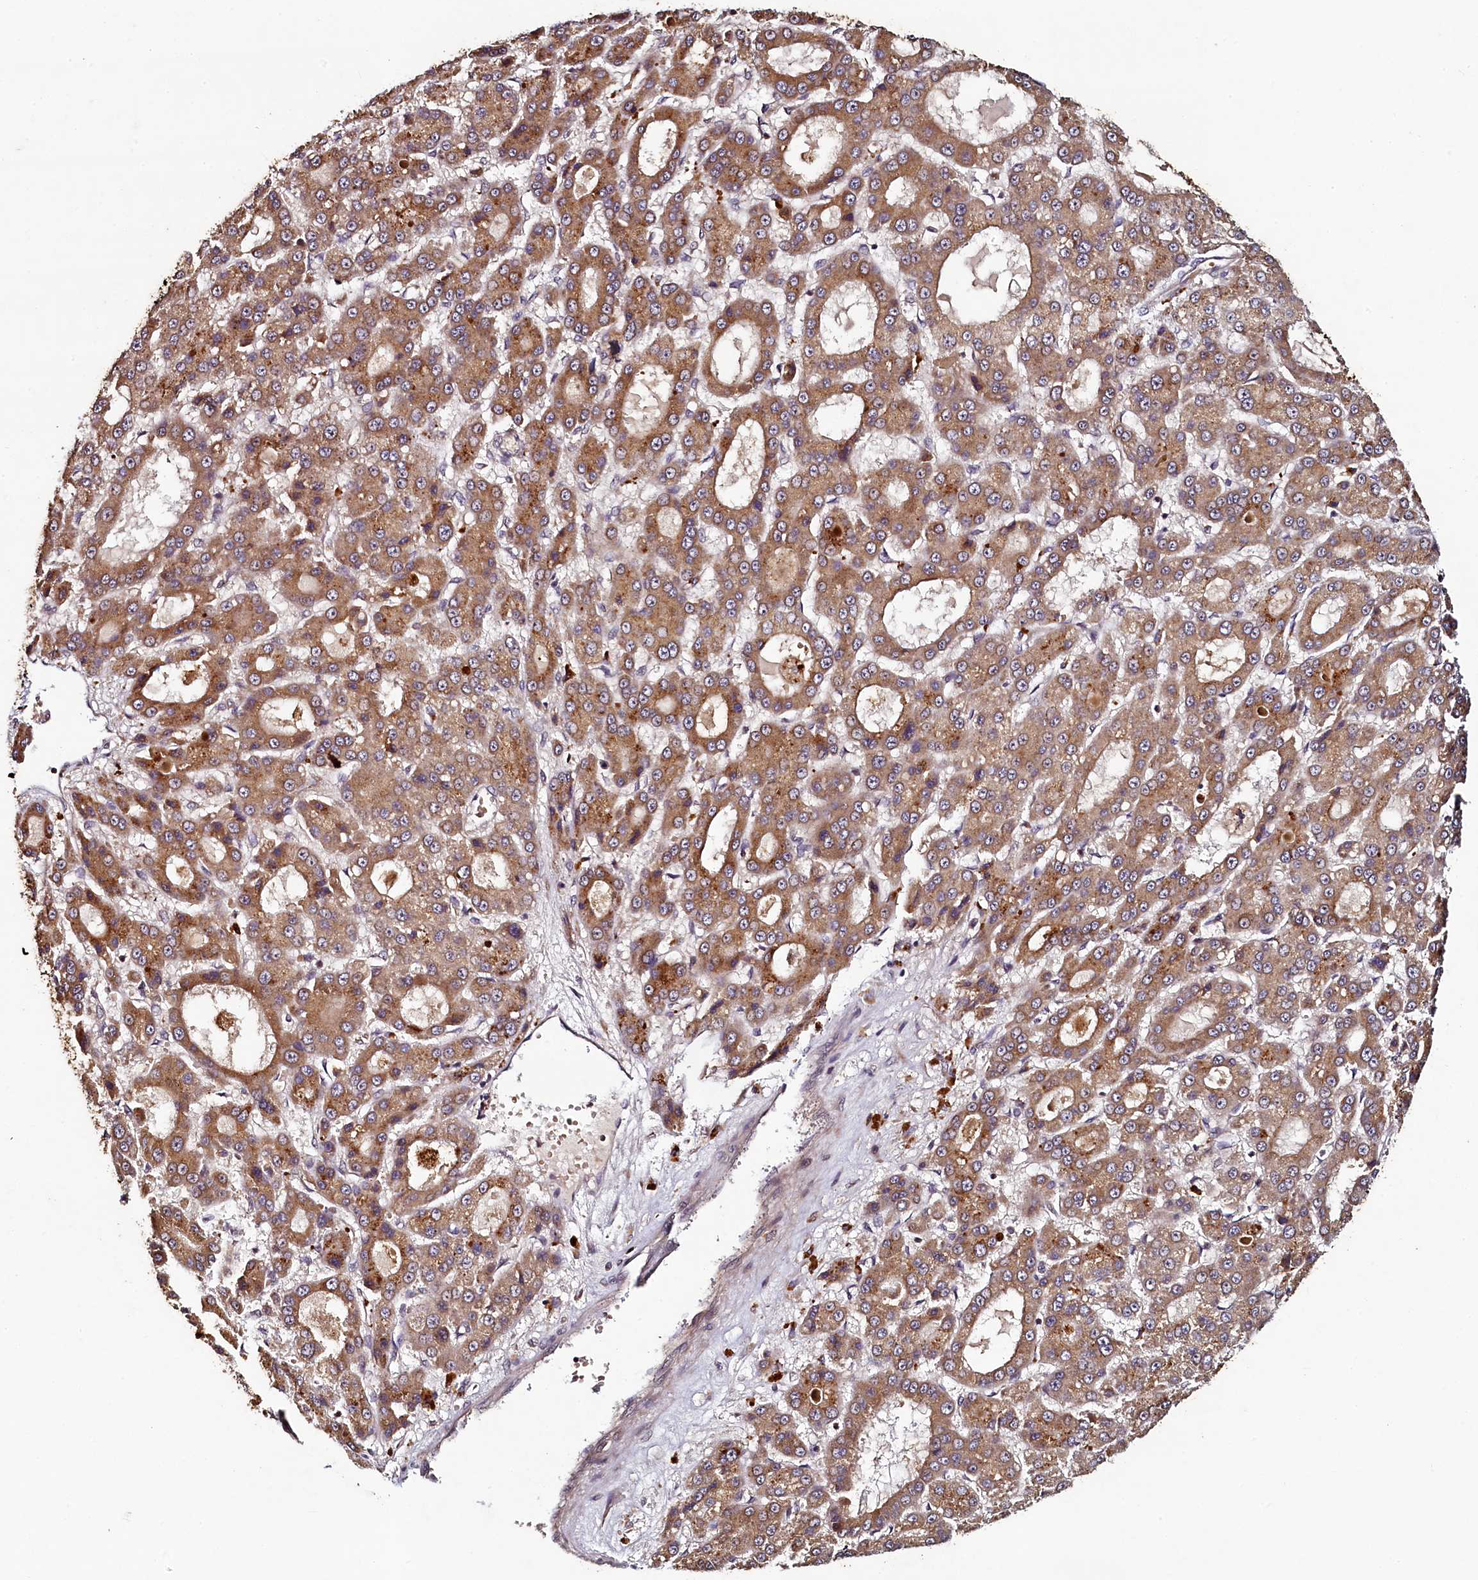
{"staining": {"intensity": "moderate", "quantity": ">75%", "location": "cytoplasmic/membranous"}, "tissue": "liver cancer", "cell_type": "Tumor cells", "image_type": "cancer", "snomed": [{"axis": "morphology", "description": "Carcinoma, Hepatocellular, NOS"}, {"axis": "topography", "description": "Liver"}], "caption": "Immunohistochemical staining of human hepatocellular carcinoma (liver) displays moderate cytoplasmic/membranous protein expression in about >75% of tumor cells. Nuclei are stained in blue.", "gene": "SEC24C", "patient": {"sex": "male", "age": 70}}